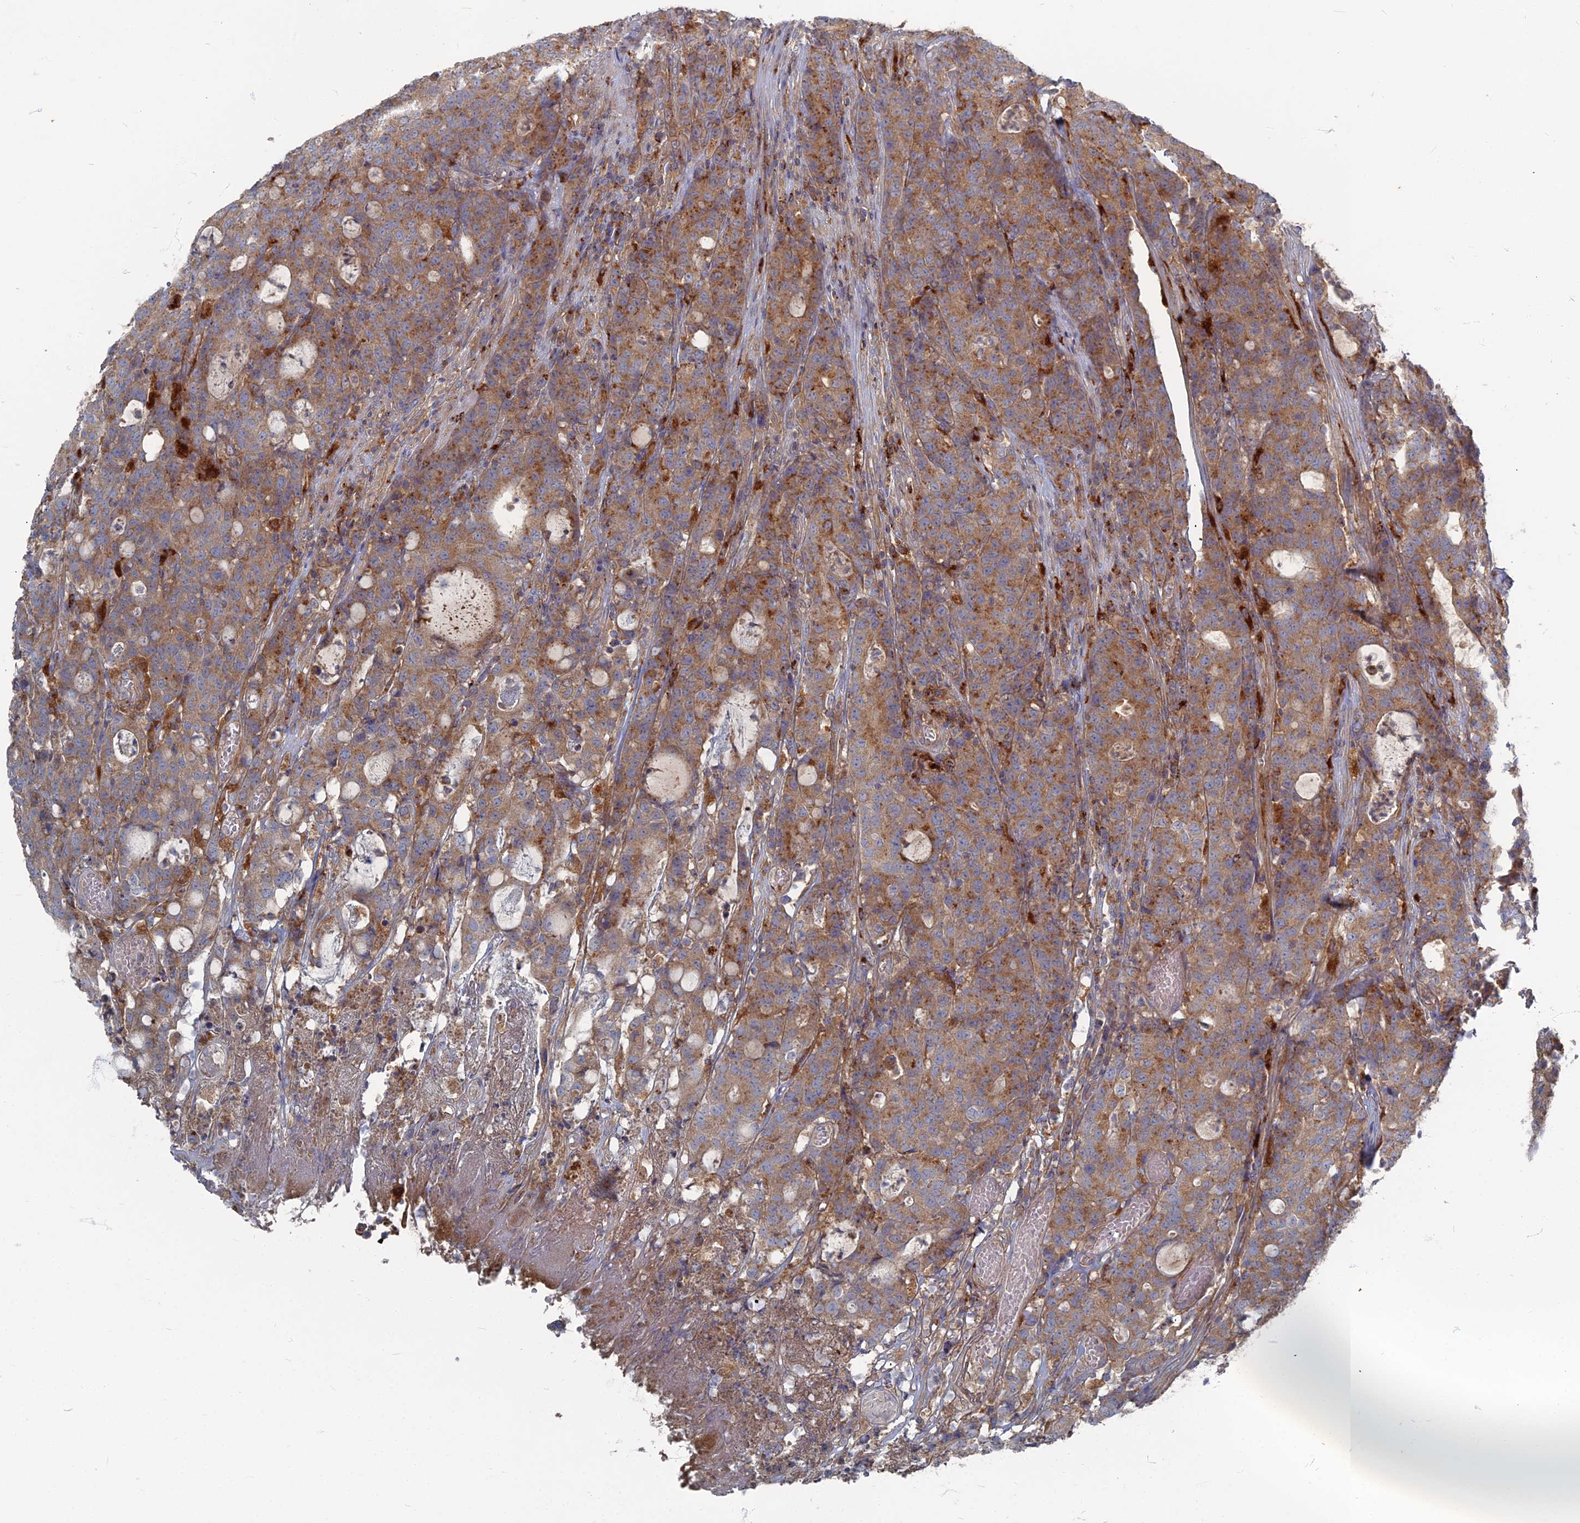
{"staining": {"intensity": "moderate", "quantity": ">75%", "location": "cytoplasmic/membranous"}, "tissue": "colorectal cancer", "cell_type": "Tumor cells", "image_type": "cancer", "snomed": [{"axis": "morphology", "description": "Adenocarcinoma, NOS"}, {"axis": "topography", "description": "Colon"}], "caption": "Colorectal cancer tissue reveals moderate cytoplasmic/membranous staining in approximately >75% of tumor cells", "gene": "PPCDC", "patient": {"sex": "male", "age": 83}}